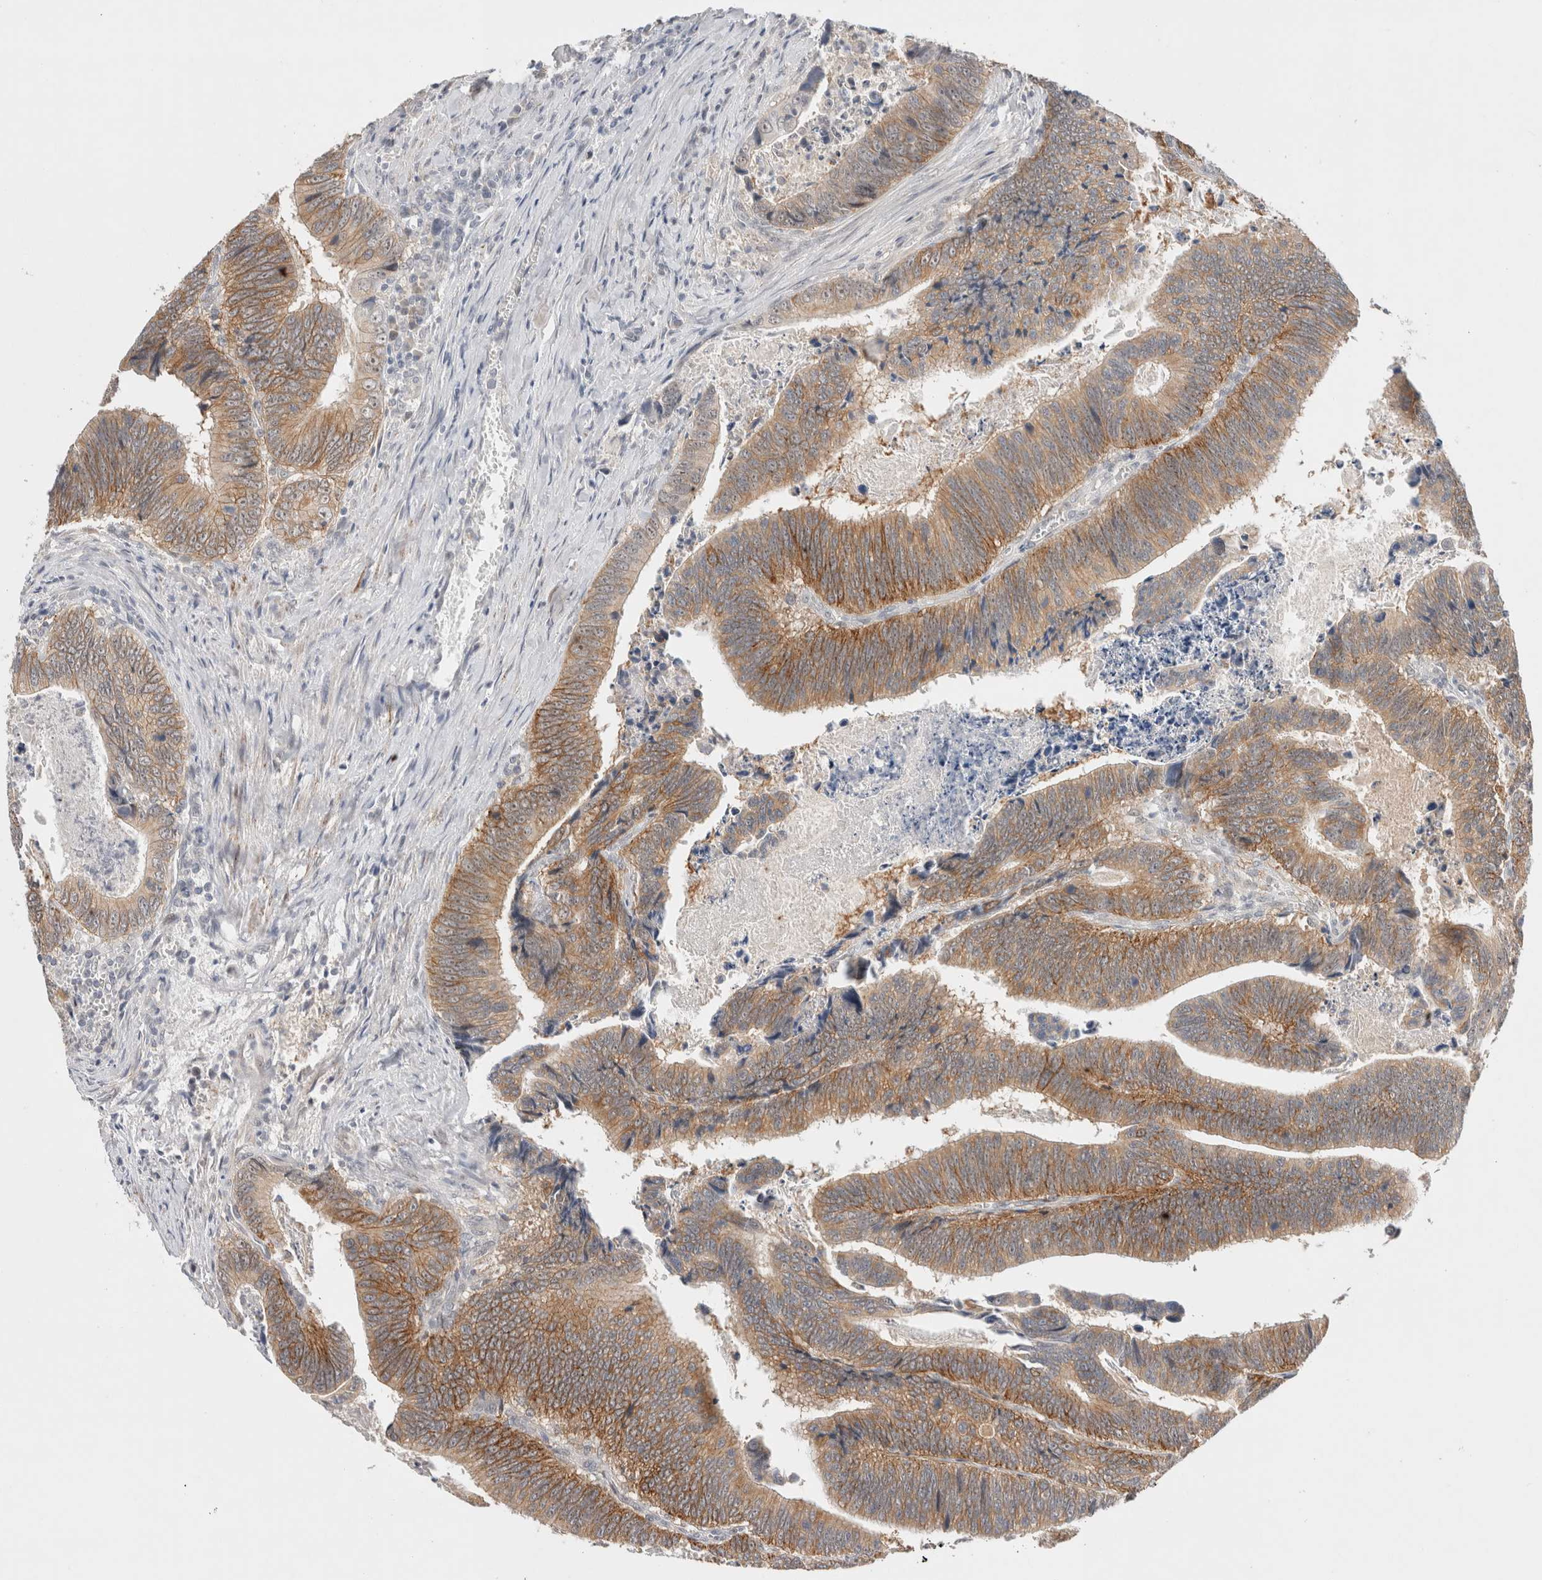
{"staining": {"intensity": "moderate", "quantity": ">75%", "location": "cytoplasmic/membranous"}, "tissue": "colorectal cancer", "cell_type": "Tumor cells", "image_type": "cancer", "snomed": [{"axis": "morphology", "description": "Inflammation, NOS"}, {"axis": "morphology", "description": "Adenocarcinoma, NOS"}, {"axis": "topography", "description": "Colon"}], "caption": "Moderate cytoplasmic/membranous expression is present in about >75% of tumor cells in colorectal cancer. (DAB (3,3'-diaminobenzidine) IHC with brightfield microscopy, high magnification).", "gene": "HCN3", "patient": {"sex": "male", "age": 72}}